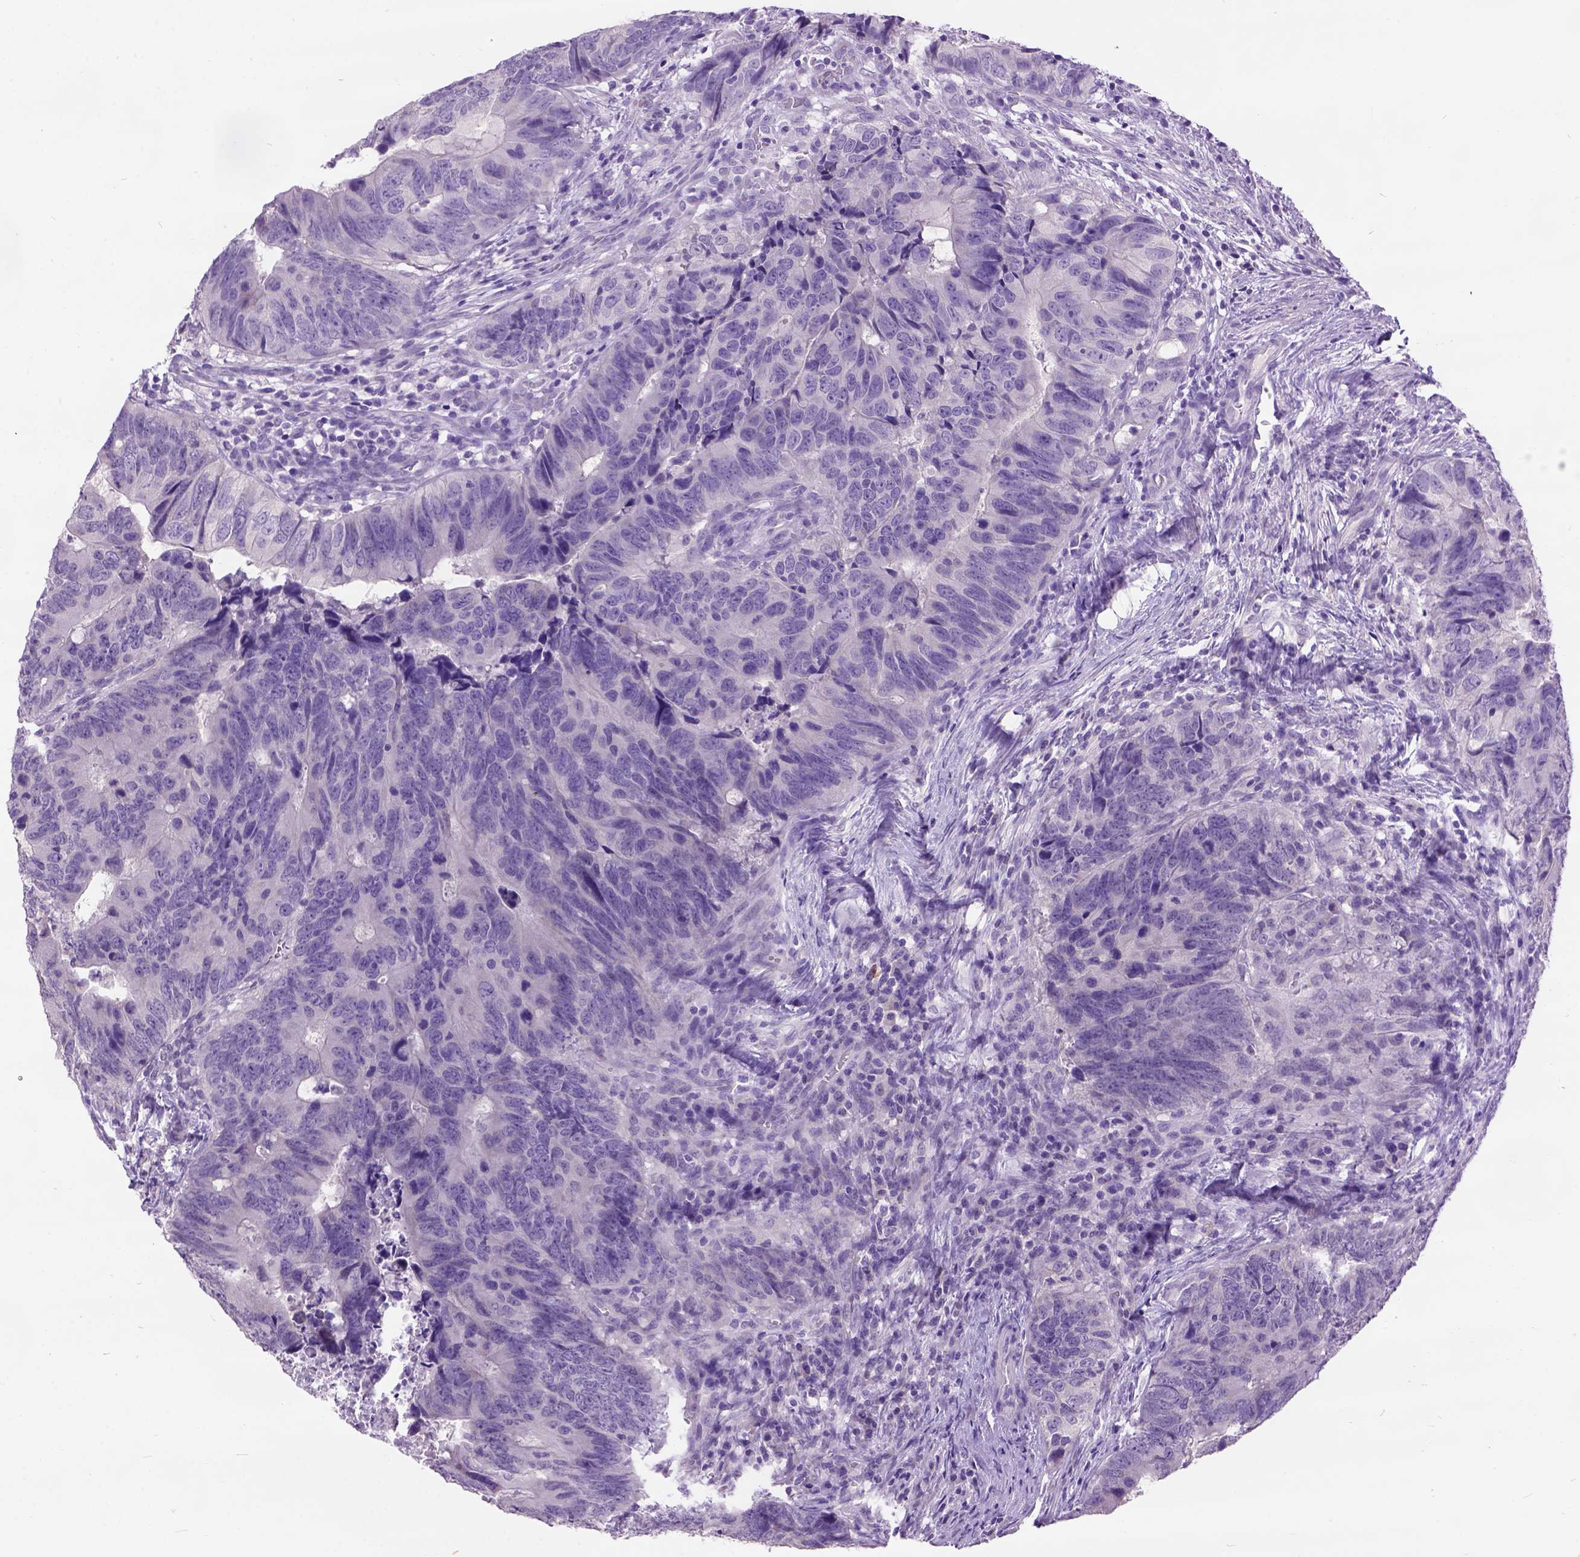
{"staining": {"intensity": "negative", "quantity": "none", "location": "none"}, "tissue": "colorectal cancer", "cell_type": "Tumor cells", "image_type": "cancer", "snomed": [{"axis": "morphology", "description": "Adenocarcinoma, NOS"}, {"axis": "topography", "description": "Colon"}], "caption": "Photomicrograph shows no protein staining in tumor cells of colorectal cancer tissue.", "gene": "MAPT", "patient": {"sex": "female", "age": 82}}